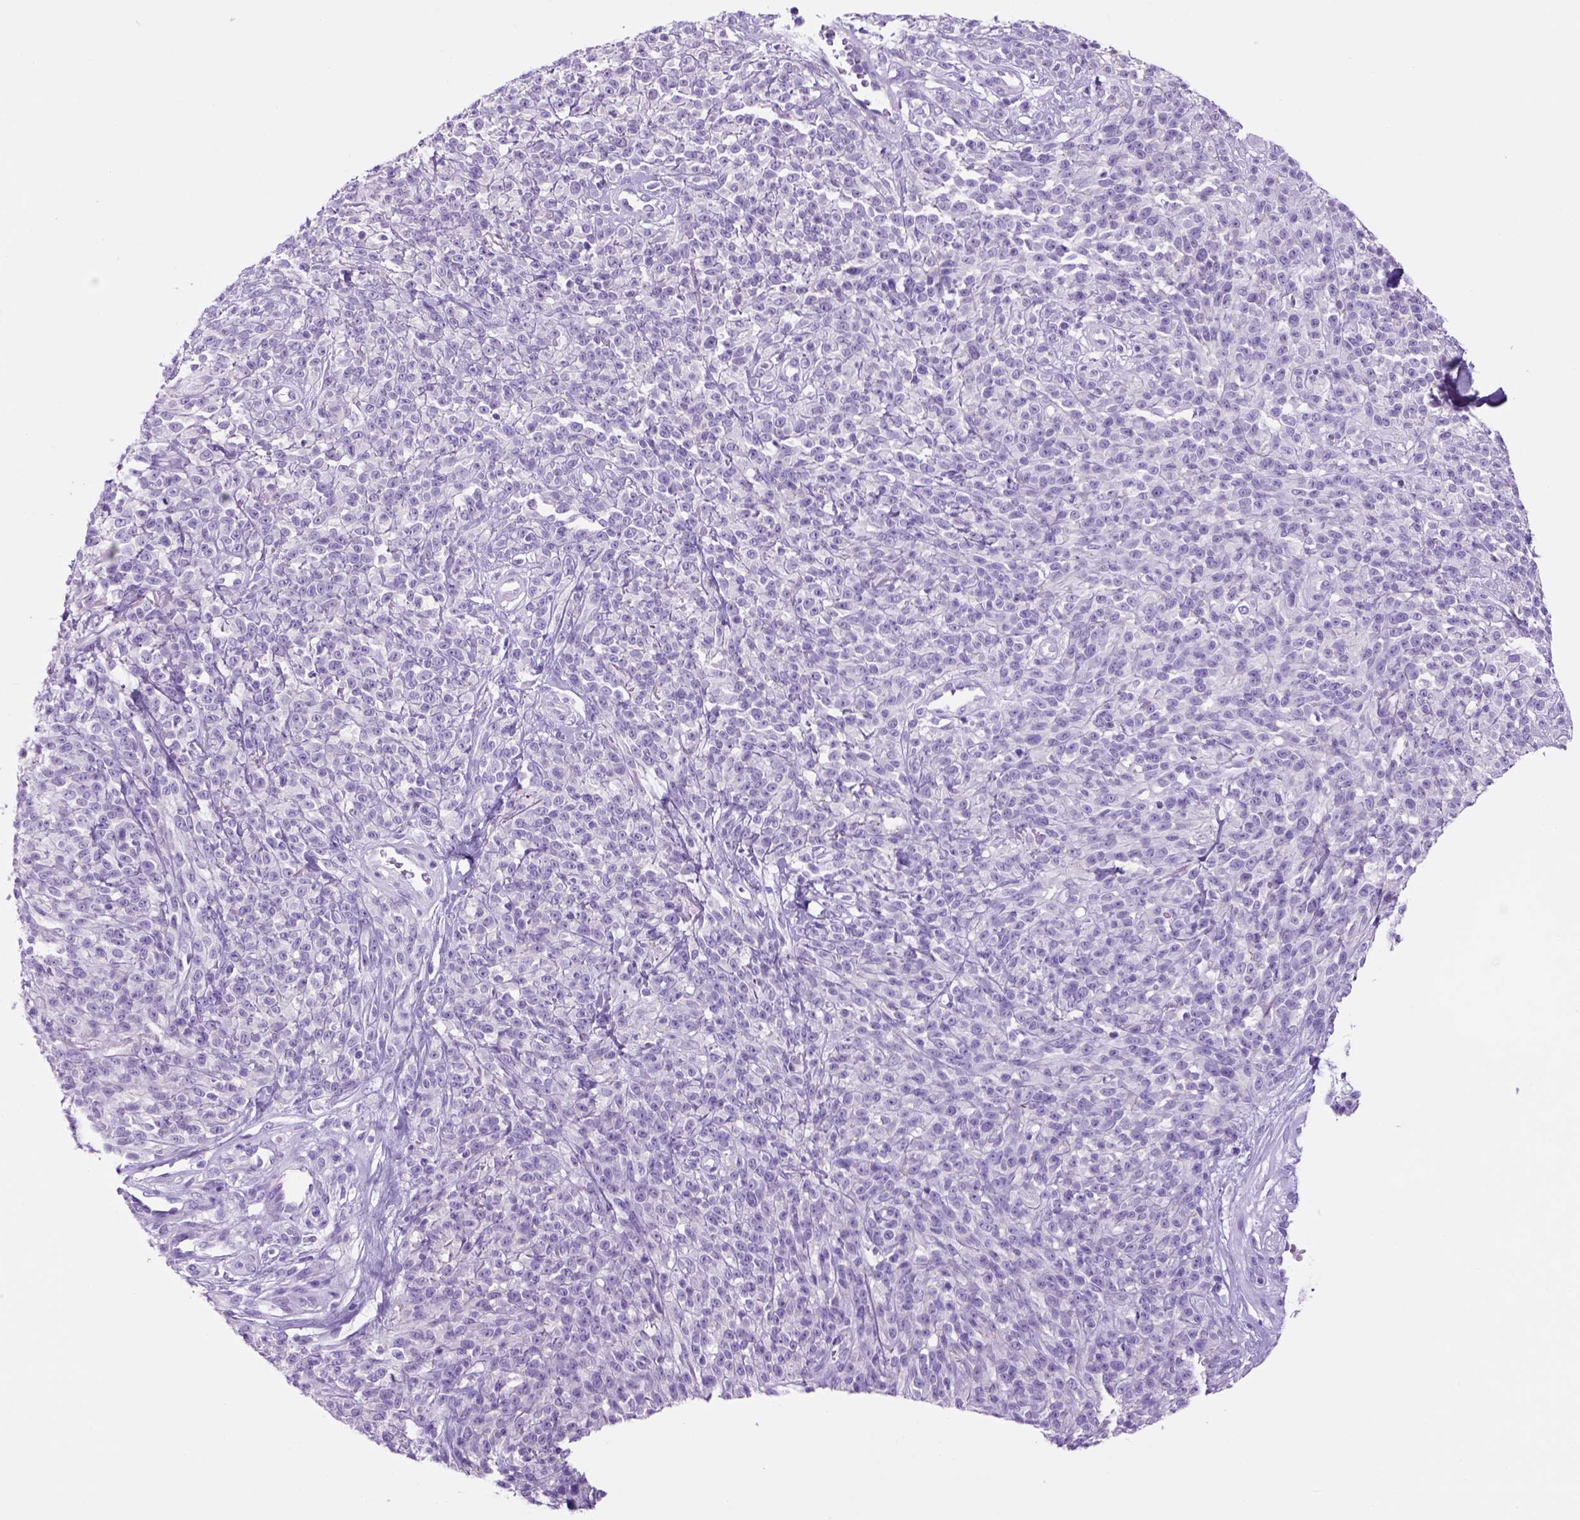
{"staining": {"intensity": "negative", "quantity": "none", "location": "none"}, "tissue": "melanoma", "cell_type": "Tumor cells", "image_type": "cancer", "snomed": [{"axis": "morphology", "description": "Malignant melanoma, NOS"}, {"axis": "topography", "description": "Skin"}, {"axis": "topography", "description": "Skin of trunk"}], "caption": "High power microscopy histopathology image of an immunohistochemistry (IHC) histopathology image of melanoma, revealing no significant staining in tumor cells.", "gene": "HHIPL2", "patient": {"sex": "male", "age": 74}}